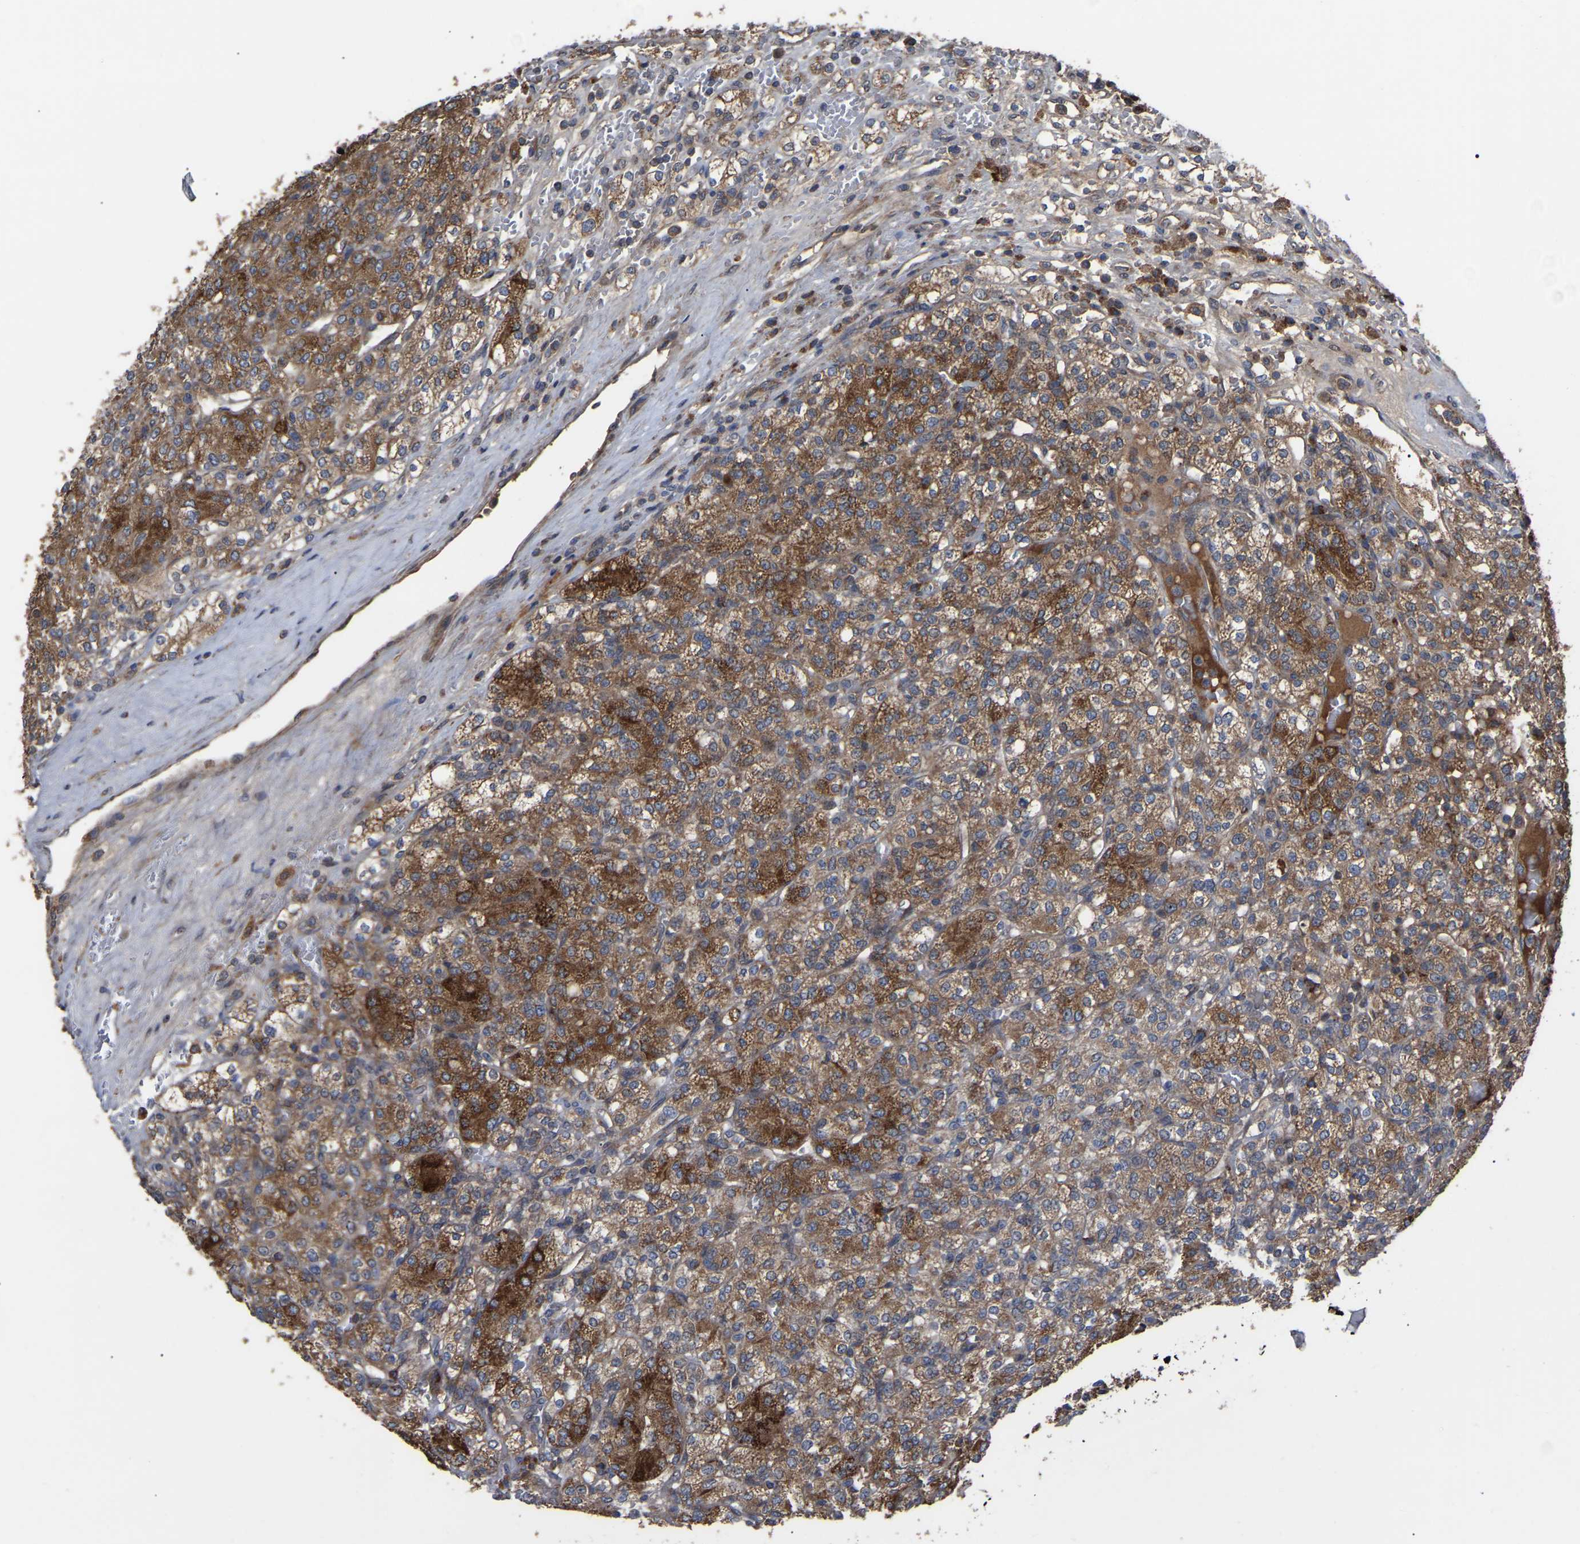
{"staining": {"intensity": "strong", "quantity": "25%-75%", "location": "cytoplasmic/membranous"}, "tissue": "renal cancer", "cell_type": "Tumor cells", "image_type": "cancer", "snomed": [{"axis": "morphology", "description": "Adenocarcinoma, NOS"}, {"axis": "topography", "description": "Kidney"}], "caption": "Immunohistochemistry (DAB) staining of adenocarcinoma (renal) shows strong cytoplasmic/membranous protein positivity in about 25%-75% of tumor cells.", "gene": "GCC1", "patient": {"sex": "male", "age": 77}}